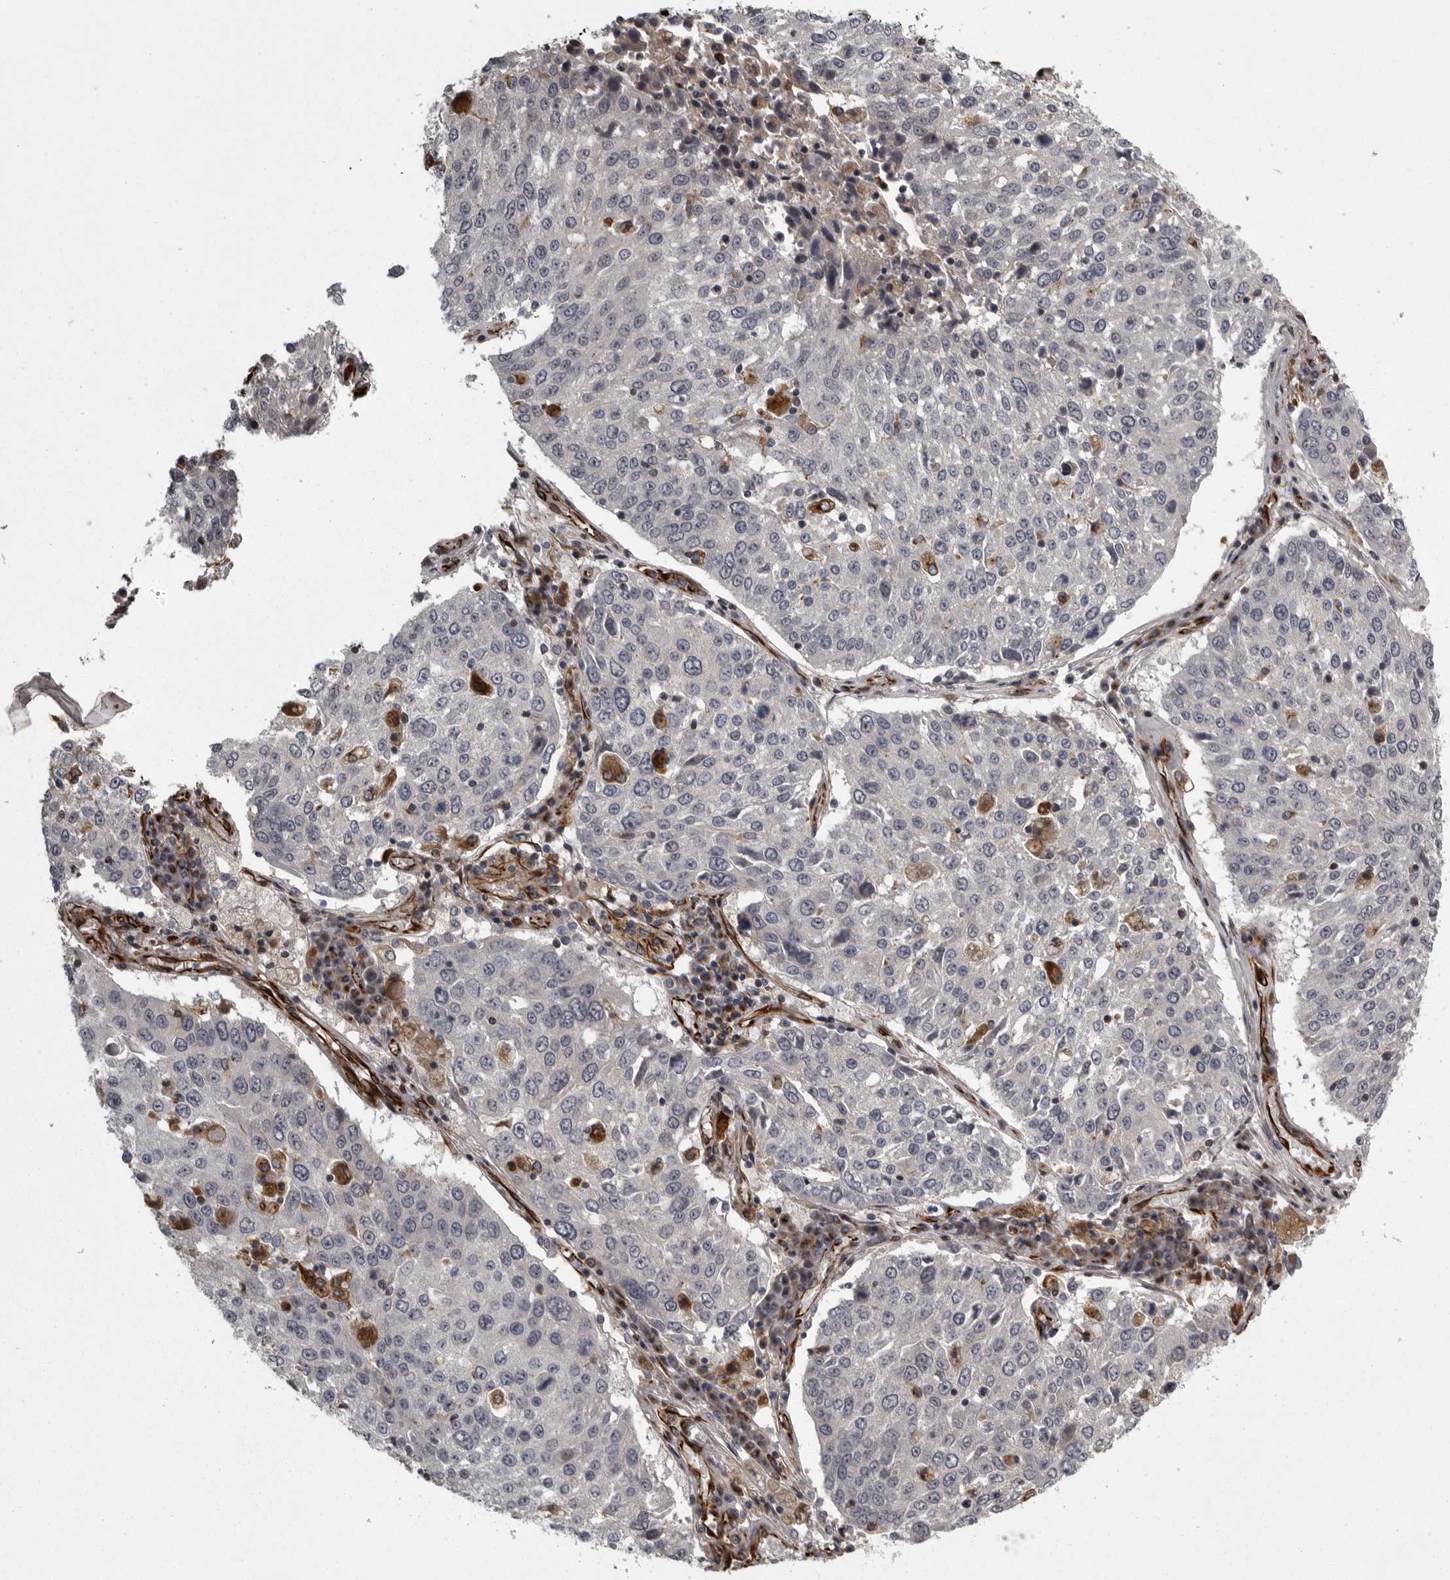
{"staining": {"intensity": "negative", "quantity": "none", "location": "none"}, "tissue": "lung cancer", "cell_type": "Tumor cells", "image_type": "cancer", "snomed": [{"axis": "morphology", "description": "Squamous cell carcinoma, NOS"}, {"axis": "topography", "description": "Lung"}], "caption": "Tumor cells are negative for protein expression in human squamous cell carcinoma (lung). (Stains: DAB (3,3'-diaminobenzidine) immunohistochemistry (IHC) with hematoxylin counter stain, Microscopy: brightfield microscopy at high magnification).", "gene": "FAAP100", "patient": {"sex": "male", "age": 65}}